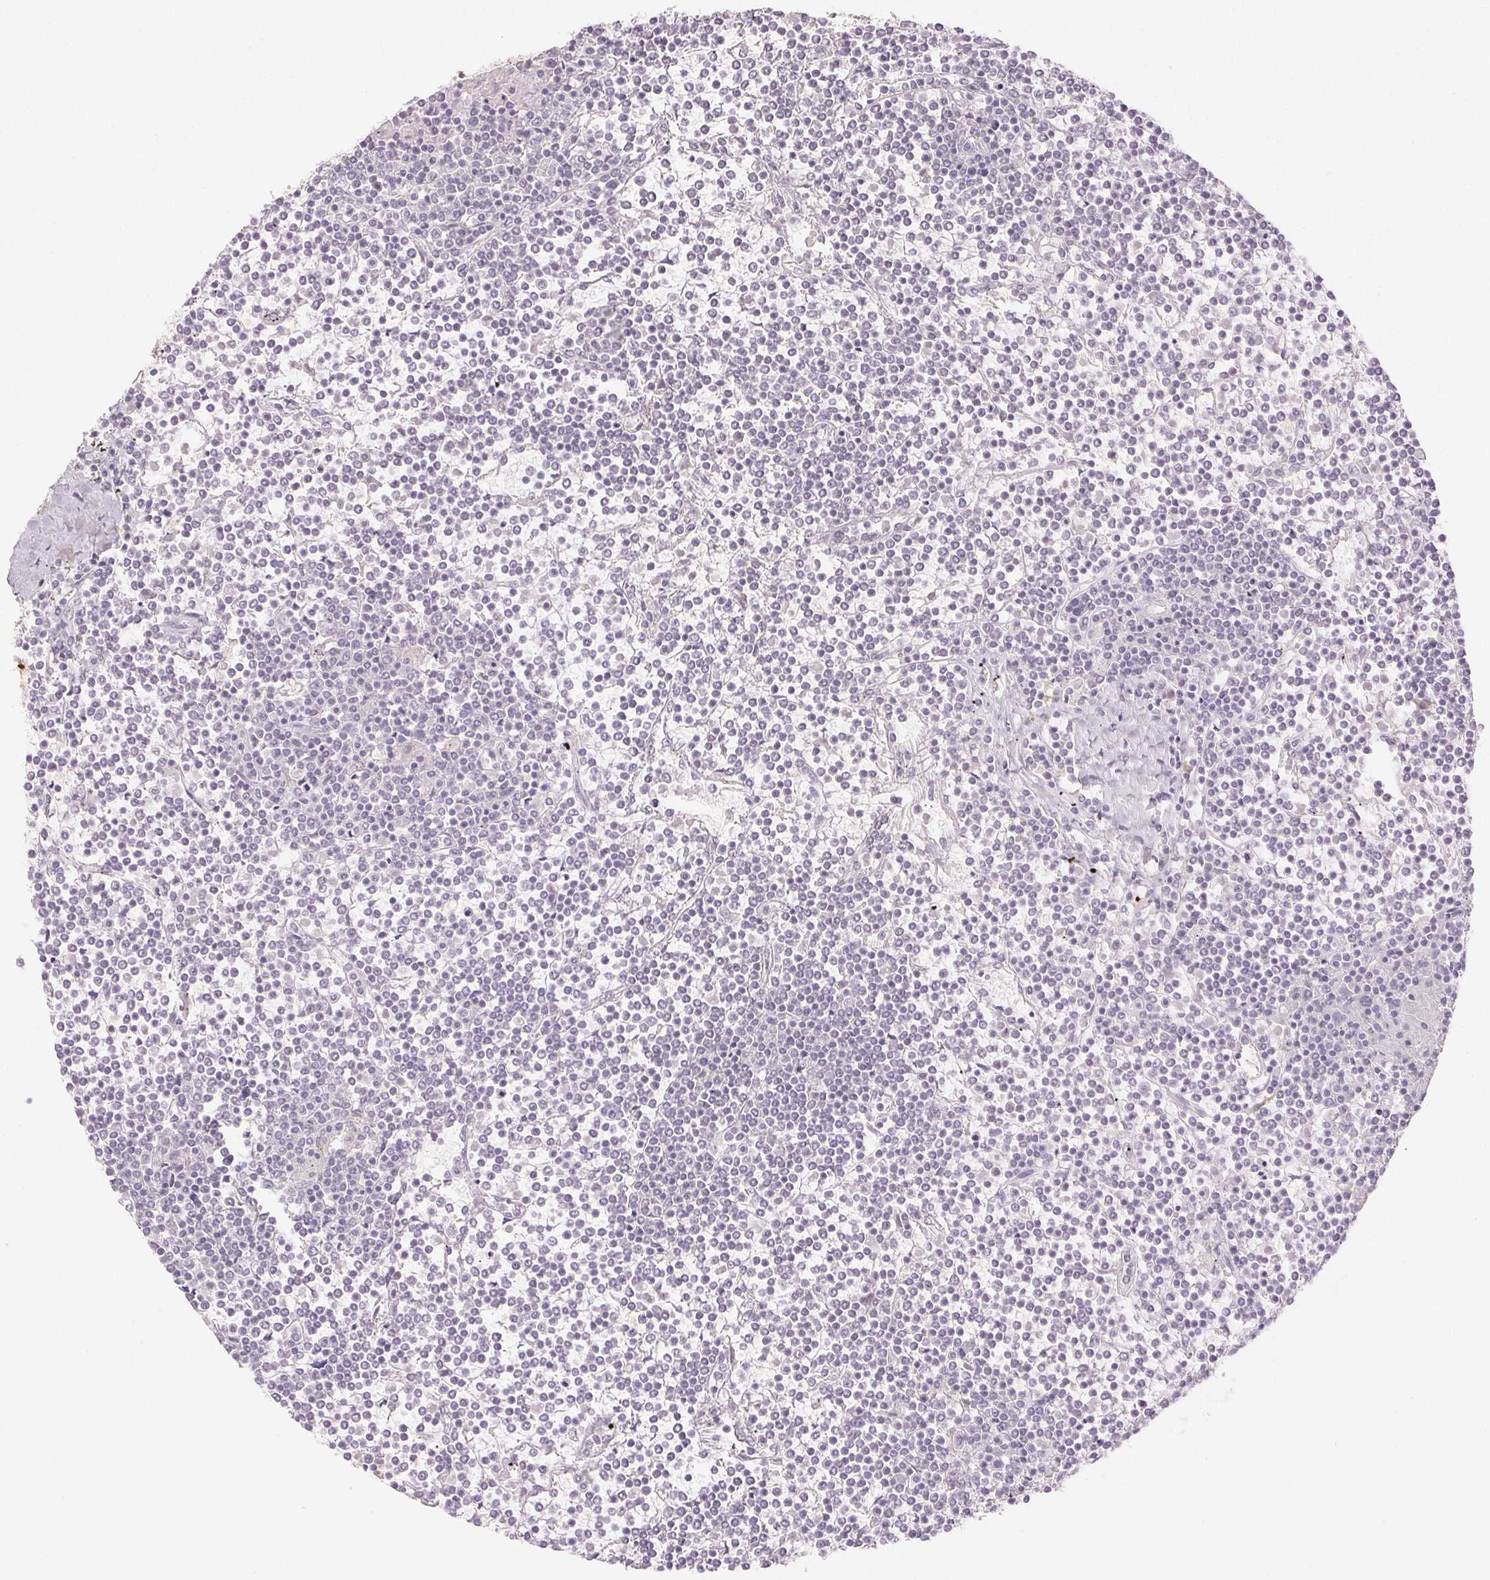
{"staining": {"intensity": "negative", "quantity": "none", "location": "none"}, "tissue": "lymphoma", "cell_type": "Tumor cells", "image_type": "cancer", "snomed": [{"axis": "morphology", "description": "Malignant lymphoma, non-Hodgkin's type, Low grade"}, {"axis": "topography", "description": "Spleen"}], "caption": "Protein analysis of malignant lymphoma, non-Hodgkin's type (low-grade) exhibits no significant positivity in tumor cells.", "gene": "PI3", "patient": {"sex": "female", "age": 19}}